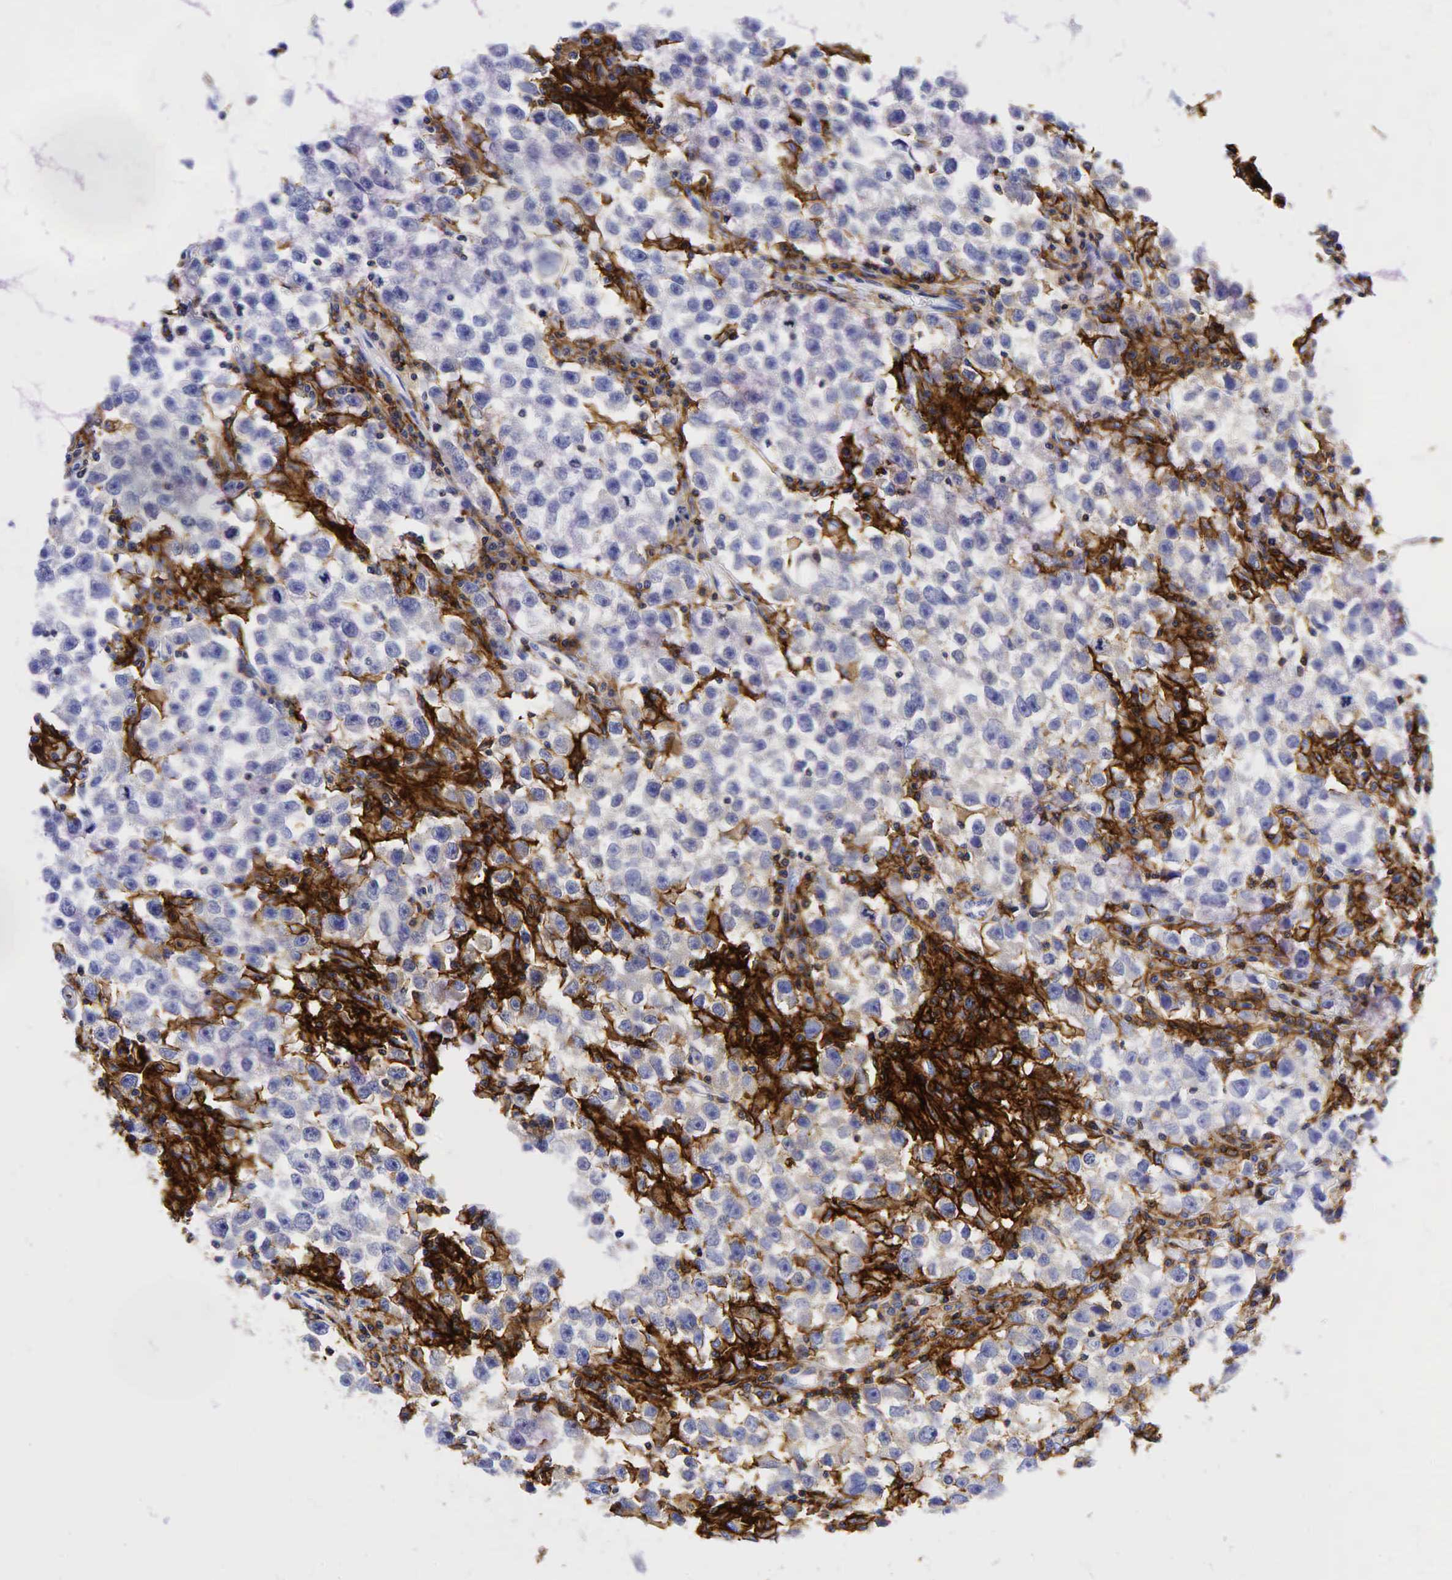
{"staining": {"intensity": "negative", "quantity": "none", "location": "none"}, "tissue": "testis cancer", "cell_type": "Tumor cells", "image_type": "cancer", "snomed": [{"axis": "morphology", "description": "Seminoma, NOS"}, {"axis": "topography", "description": "Testis"}], "caption": "Tumor cells show no significant staining in testis seminoma. (DAB immunohistochemistry with hematoxylin counter stain).", "gene": "CD44", "patient": {"sex": "male", "age": 33}}